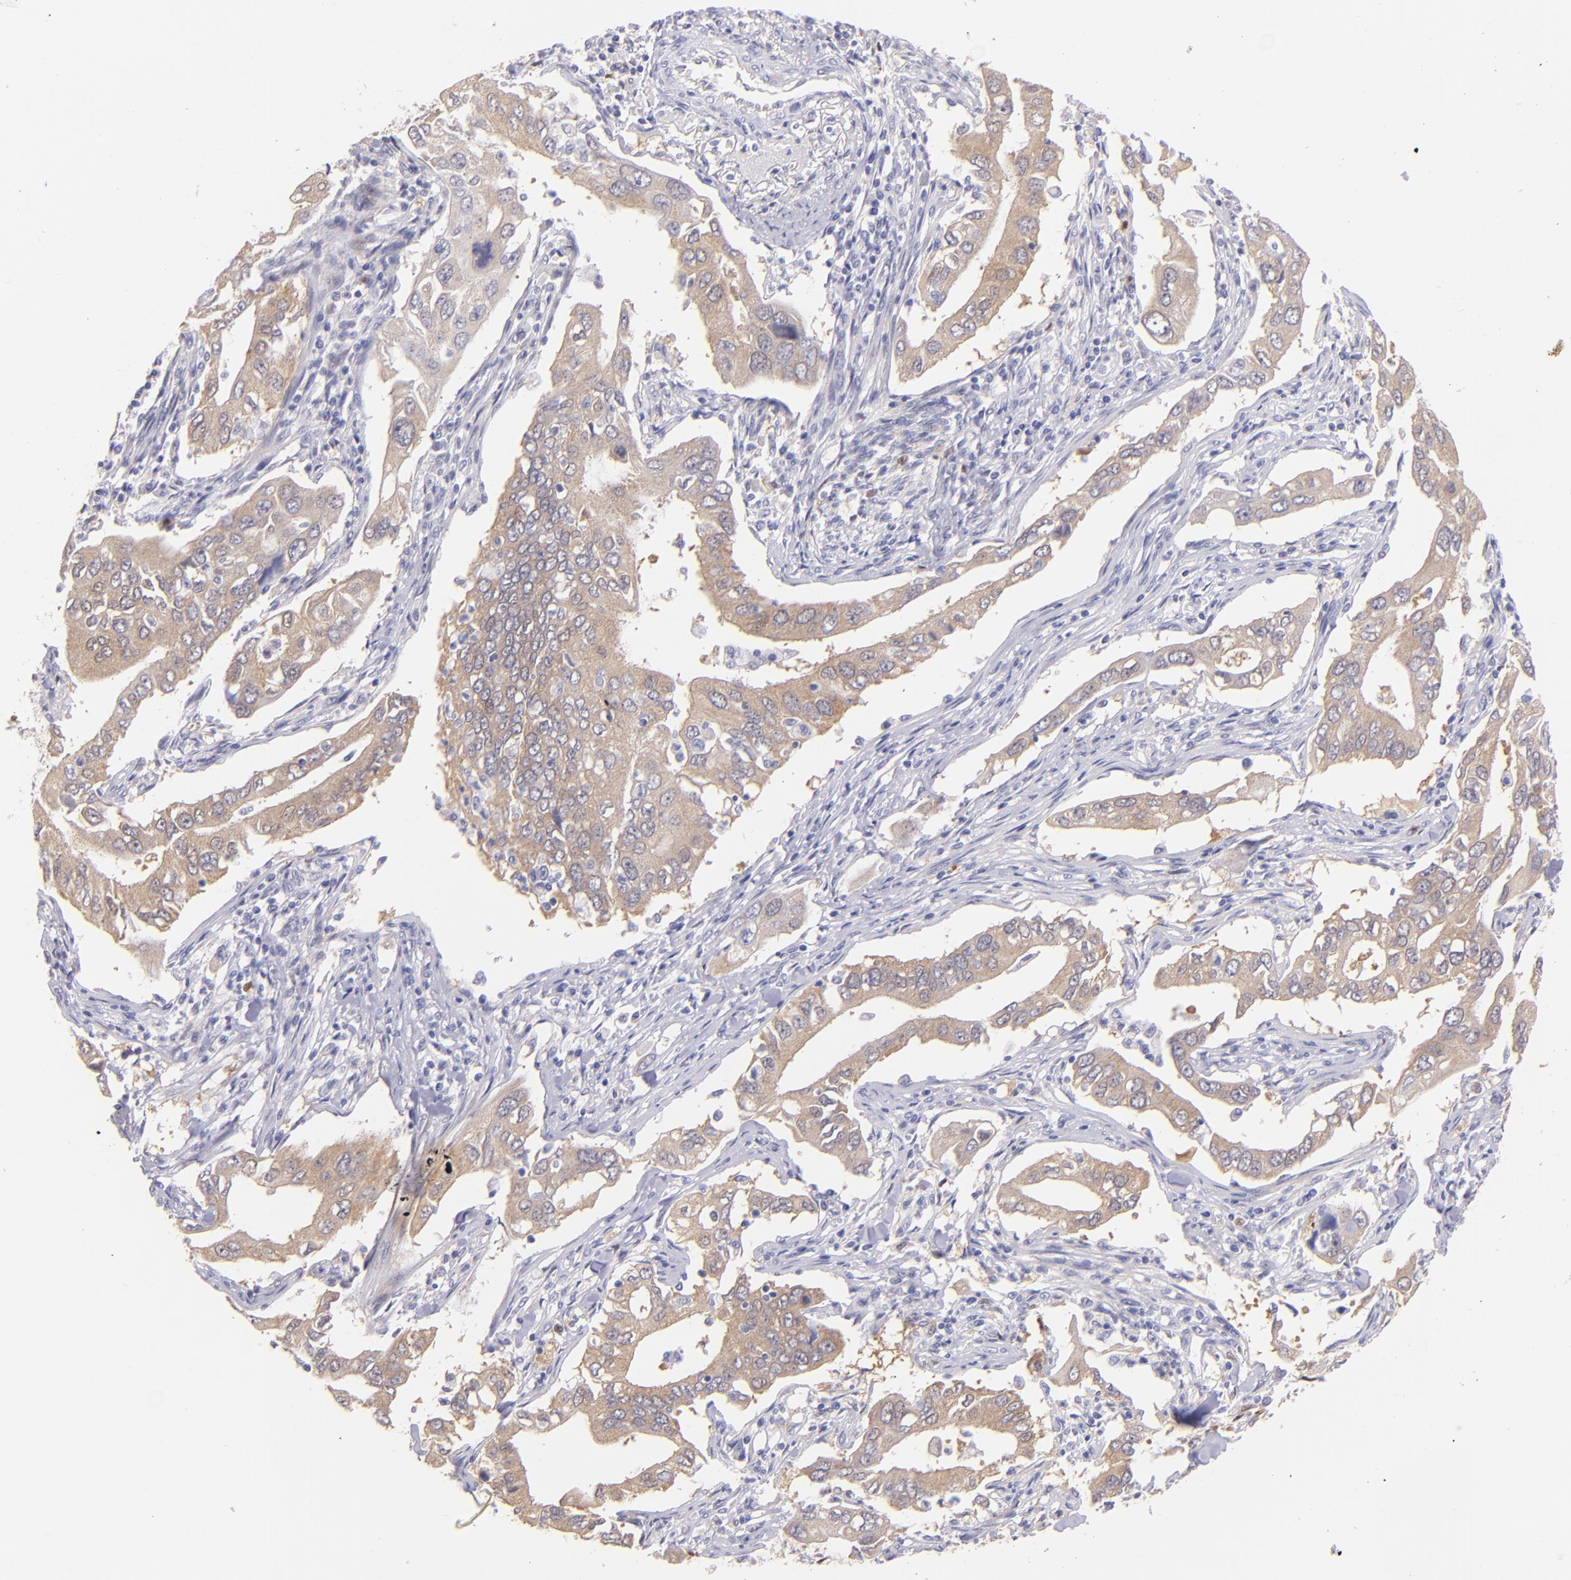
{"staining": {"intensity": "weak", "quantity": ">75%", "location": "cytoplasmic/membranous"}, "tissue": "lung cancer", "cell_type": "Tumor cells", "image_type": "cancer", "snomed": [{"axis": "morphology", "description": "Adenocarcinoma, NOS"}, {"axis": "topography", "description": "Lung"}], "caption": "Human lung adenocarcinoma stained with a protein marker displays weak staining in tumor cells.", "gene": "SH2D4A", "patient": {"sex": "male", "age": 48}}